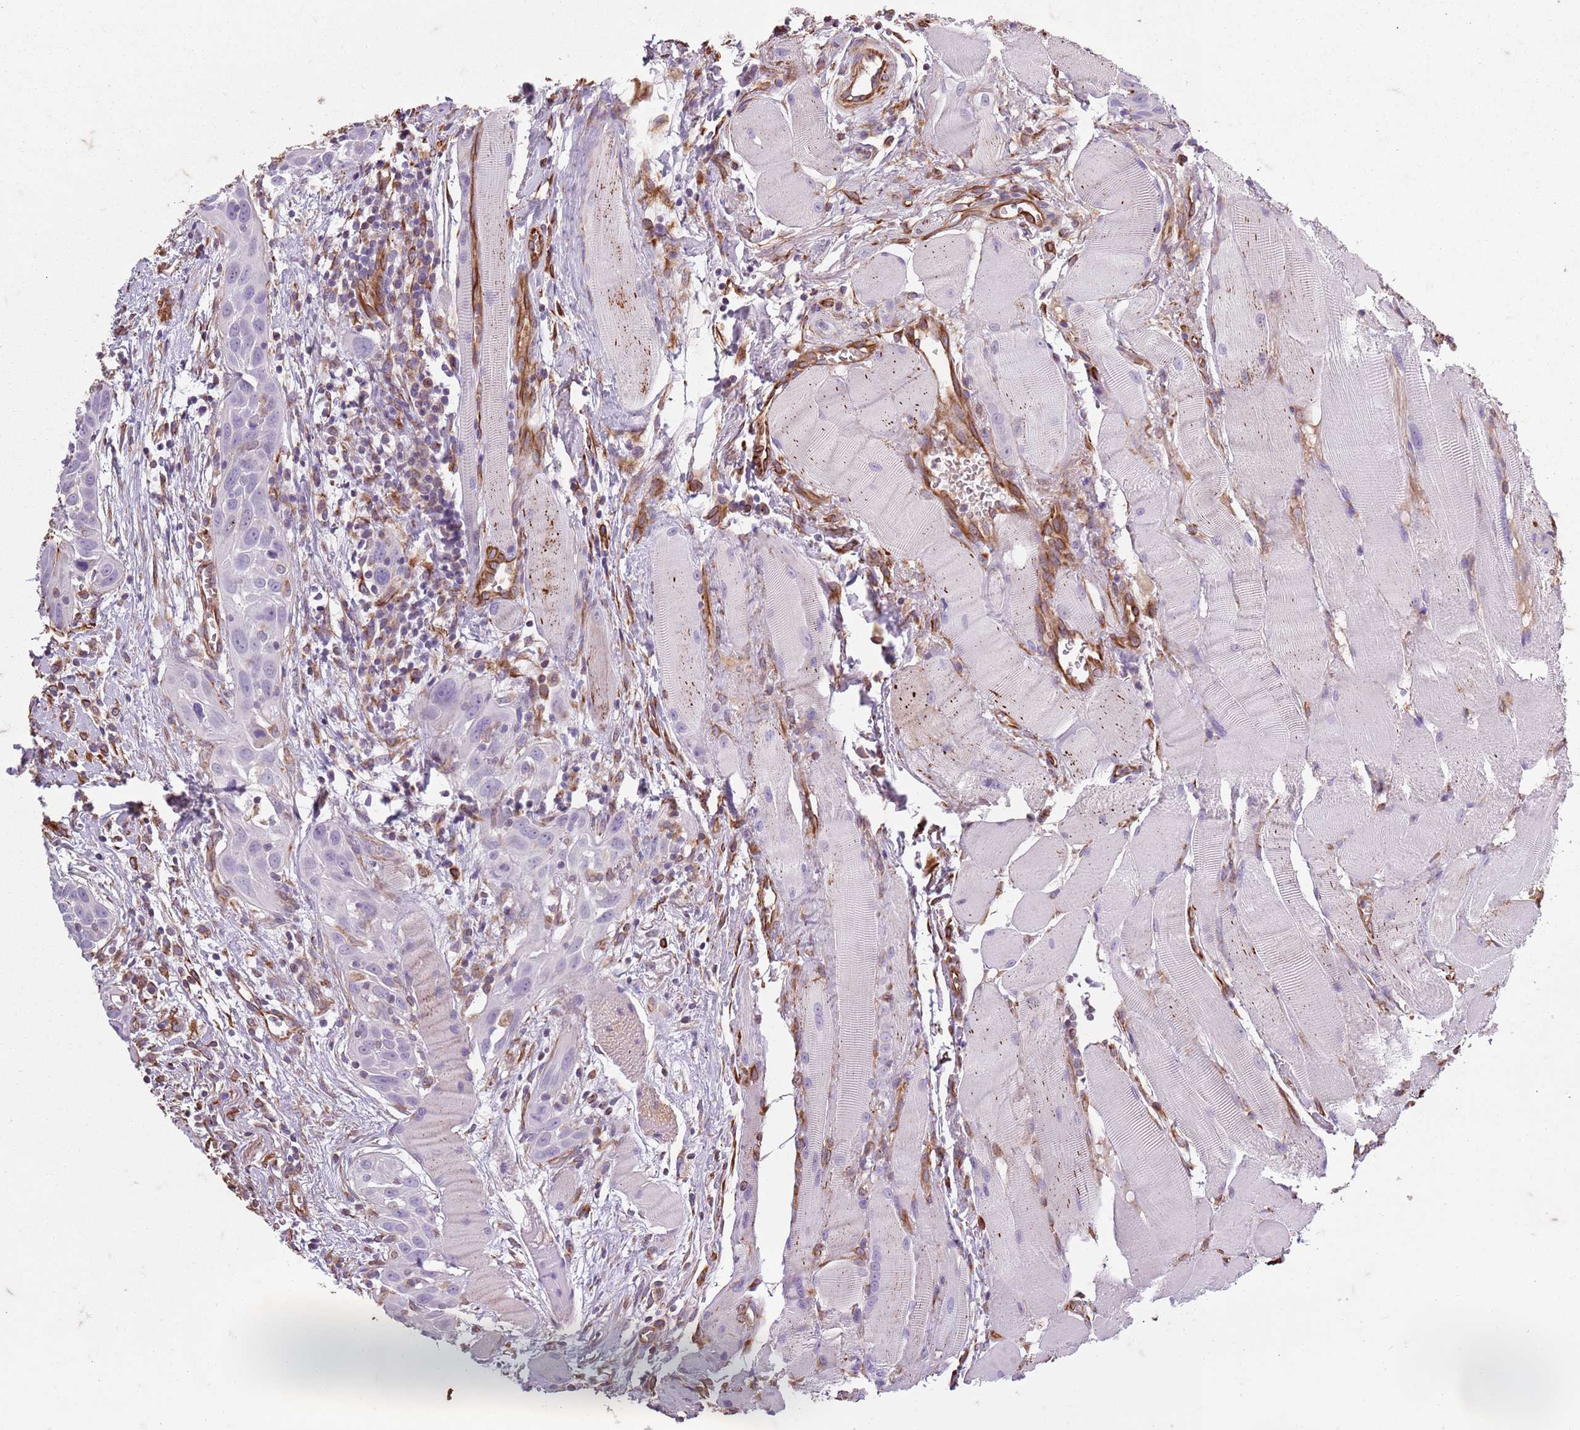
{"staining": {"intensity": "negative", "quantity": "none", "location": "none"}, "tissue": "head and neck cancer", "cell_type": "Tumor cells", "image_type": "cancer", "snomed": [{"axis": "morphology", "description": "Squamous cell carcinoma, NOS"}, {"axis": "topography", "description": "Oral tissue"}, {"axis": "topography", "description": "Head-Neck"}], "caption": "The histopathology image demonstrates no staining of tumor cells in head and neck squamous cell carcinoma.", "gene": "TAS2R38", "patient": {"sex": "female", "age": 50}}